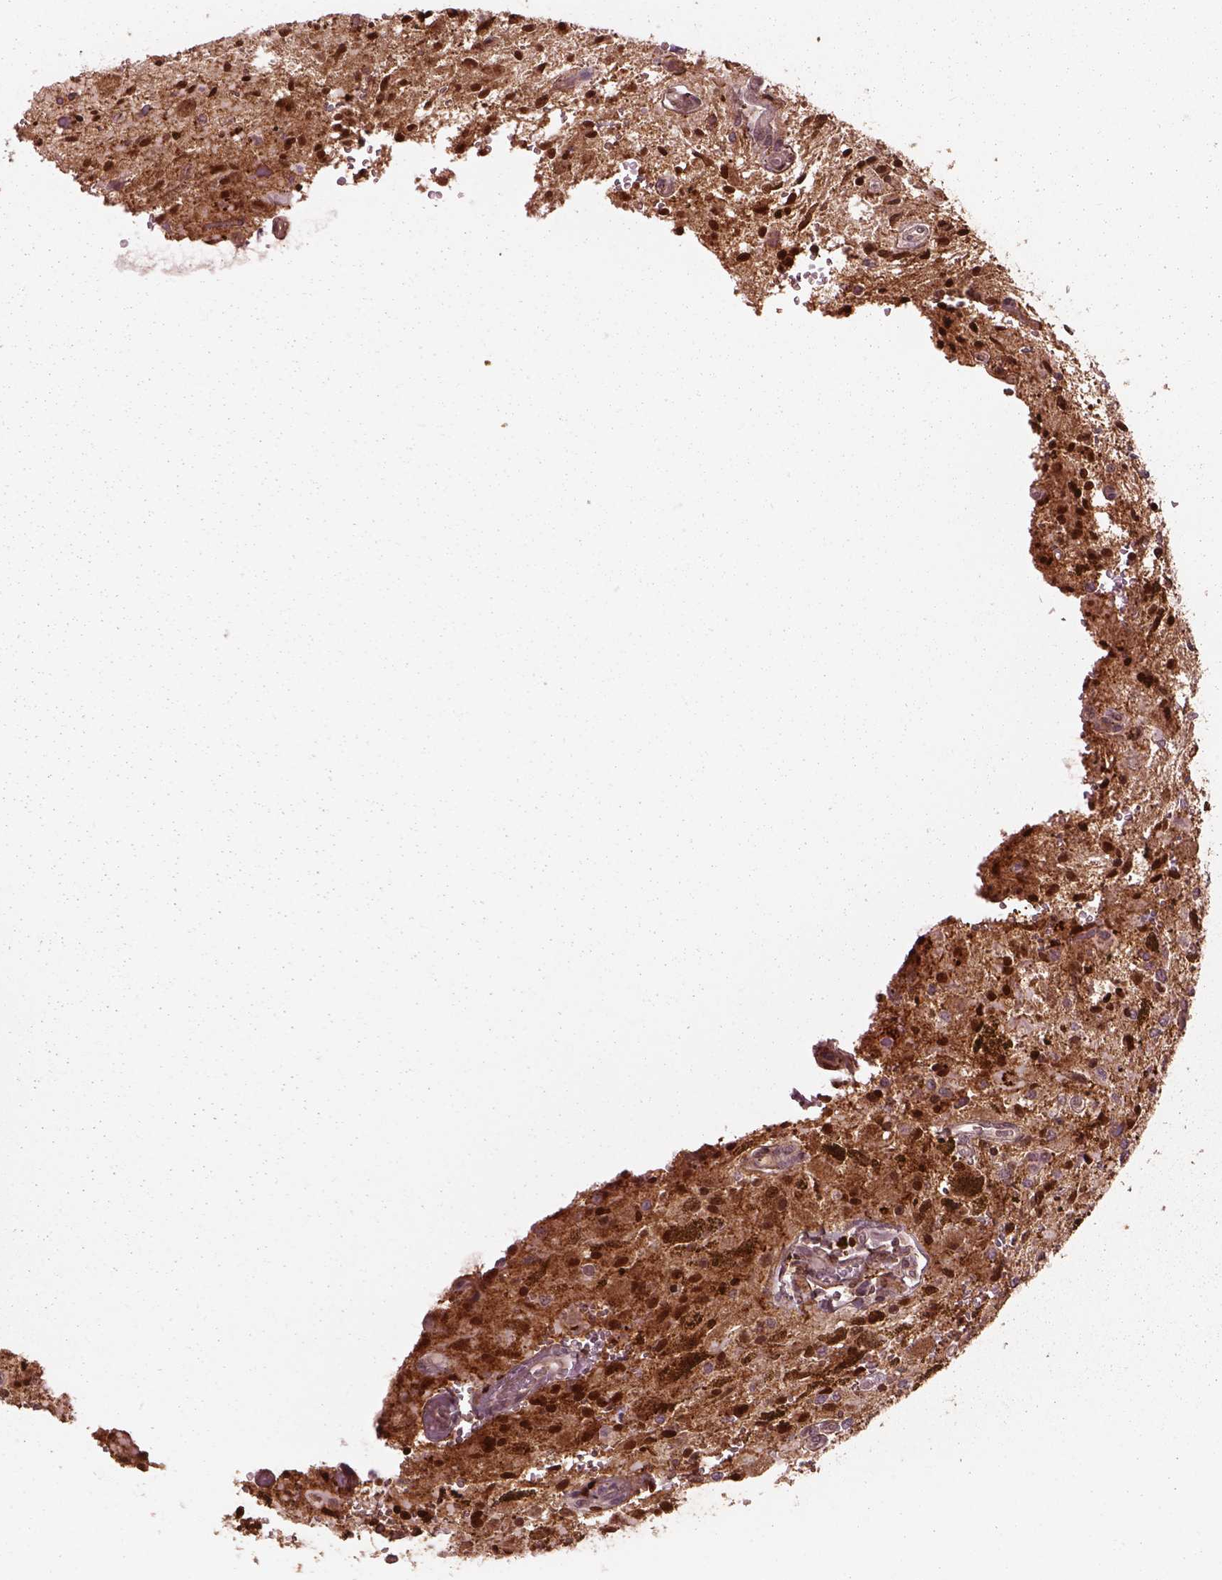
{"staining": {"intensity": "strong", "quantity": ">75%", "location": "cytoplasmic/membranous,nuclear"}, "tissue": "glioma", "cell_type": "Tumor cells", "image_type": "cancer", "snomed": [{"axis": "morphology", "description": "Glioma, malignant, Low grade"}, {"axis": "topography", "description": "Cerebellum"}], "caption": "High-magnification brightfield microscopy of glioma stained with DAB (brown) and counterstained with hematoxylin (blue). tumor cells exhibit strong cytoplasmic/membranous and nuclear positivity is identified in approximately>75% of cells.", "gene": "SRI", "patient": {"sex": "female", "age": 14}}